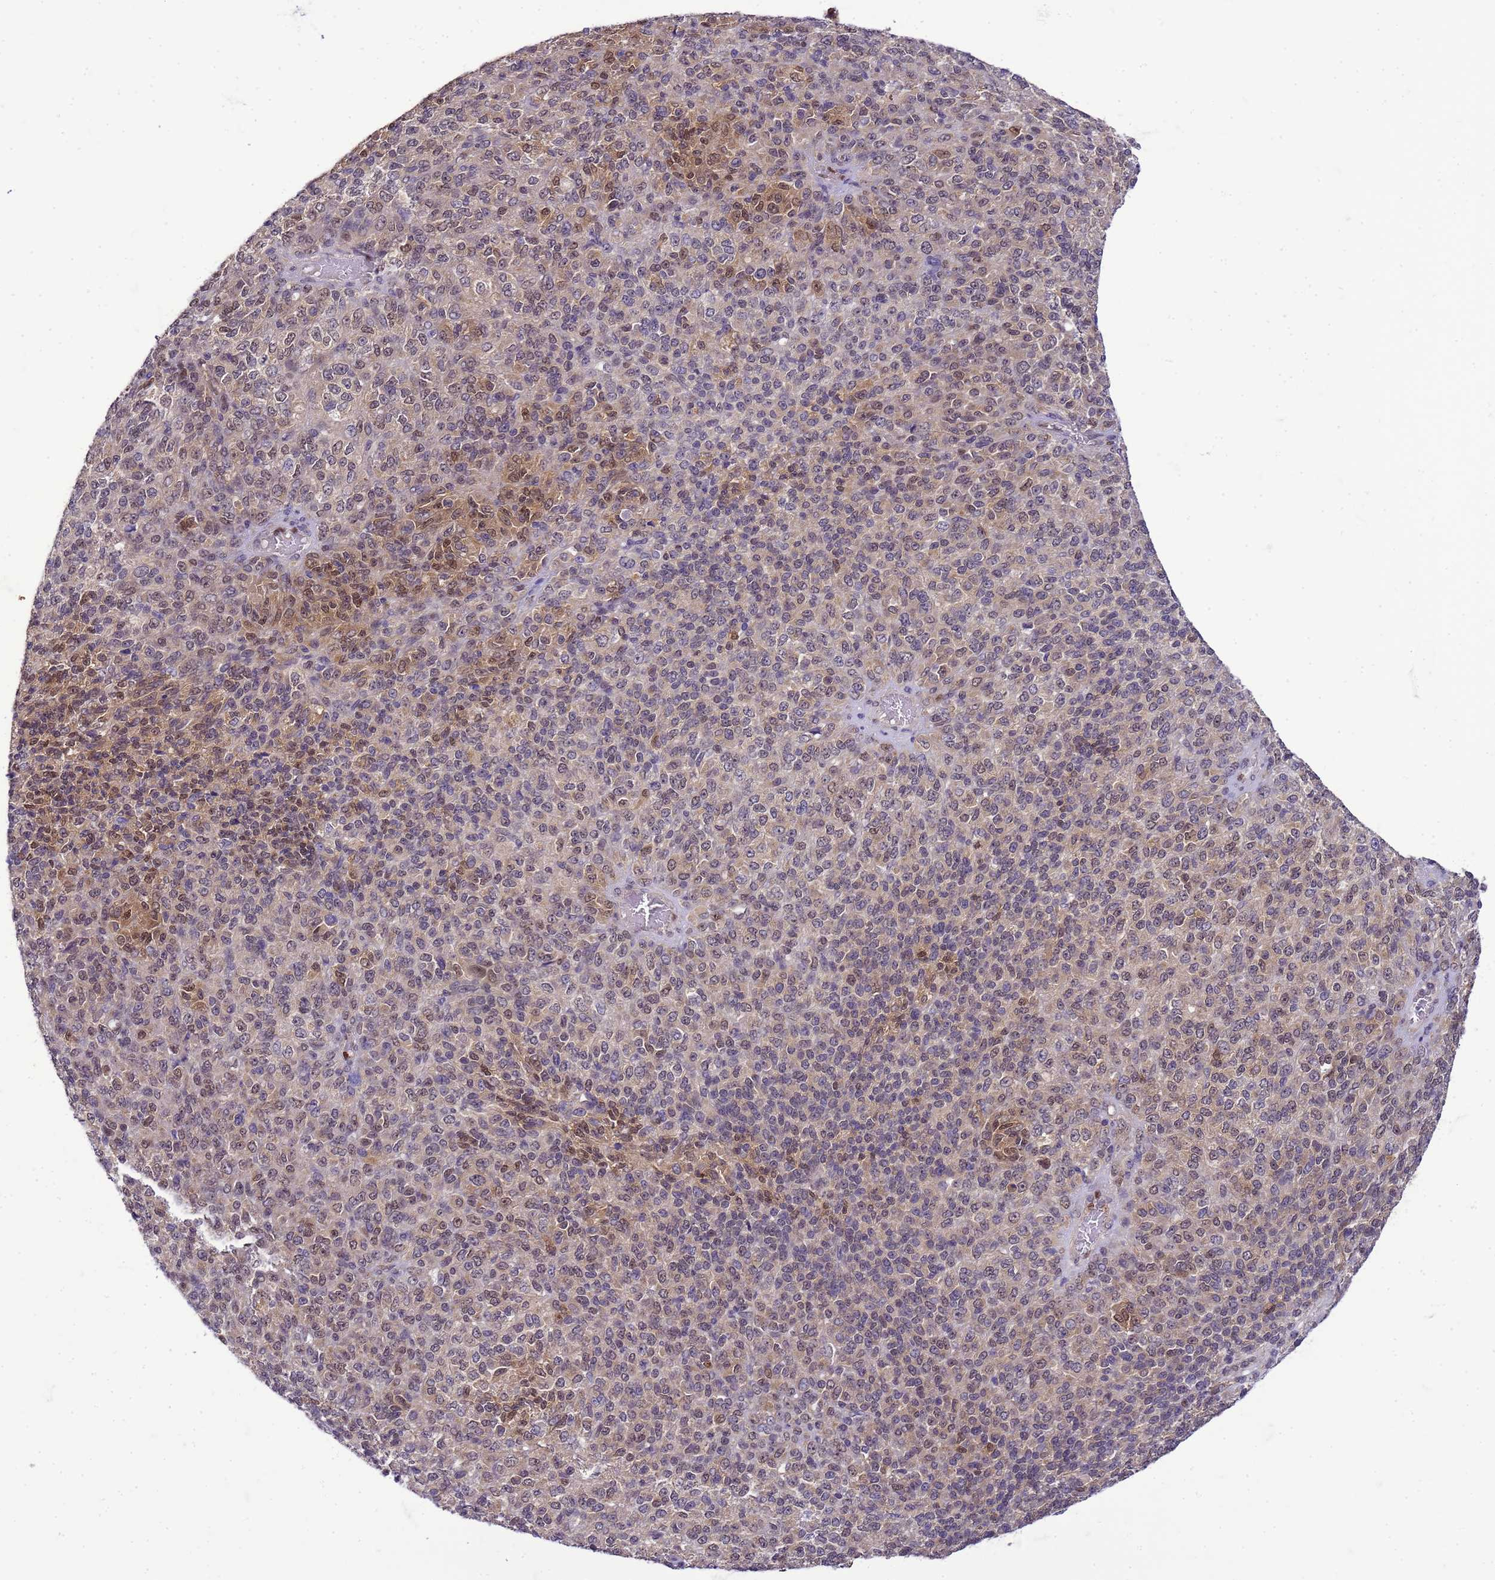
{"staining": {"intensity": "moderate", "quantity": "25%-75%", "location": "cytoplasmic/membranous,nuclear"}, "tissue": "melanoma", "cell_type": "Tumor cells", "image_type": "cancer", "snomed": [{"axis": "morphology", "description": "Malignant melanoma, Metastatic site"}, {"axis": "topography", "description": "Brain"}], "caption": "Human malignant melanoma (metastatic site) stained with a brown dye demonstrates moderate cytoplasmic/membranous and nuclear positive expression in about 25%-75% of tumor cells.", "gene": "DDI2", "patient": {"sex": "female", "age": 56}}